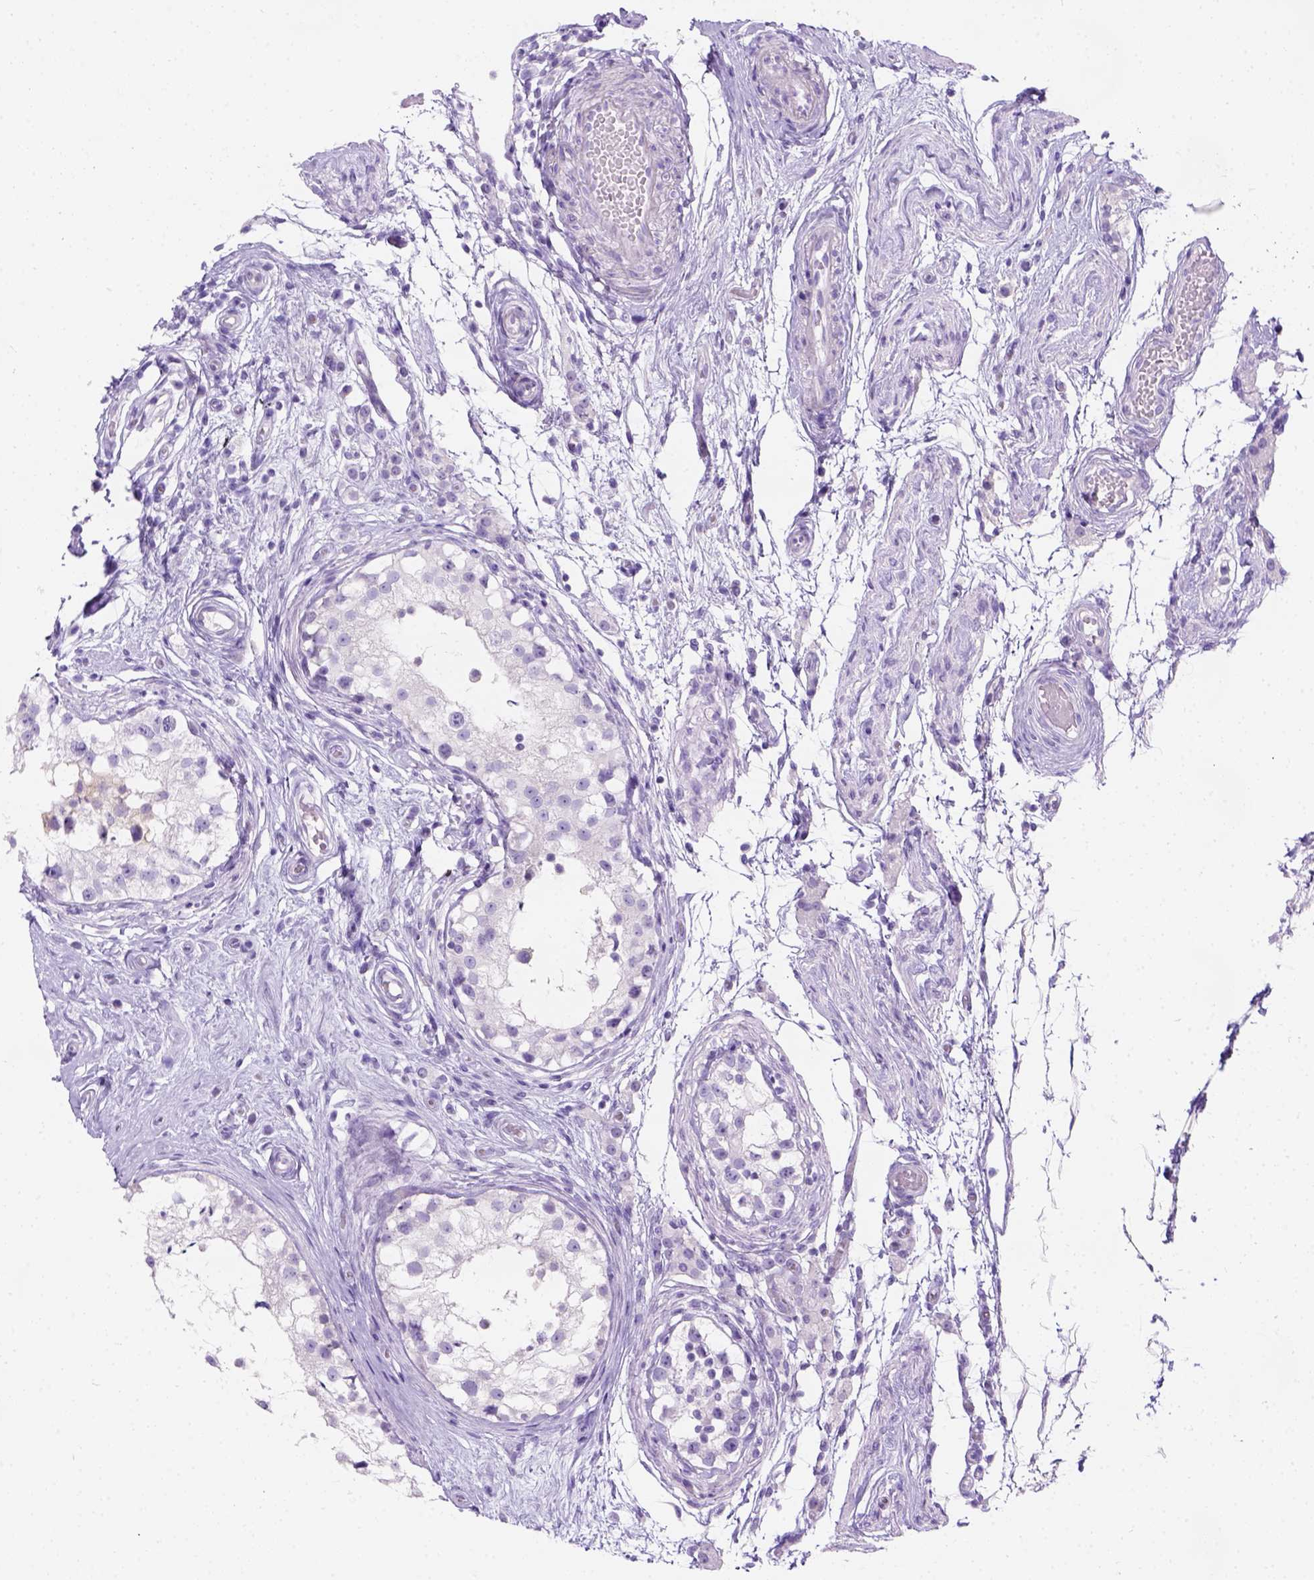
{"staining": {"intensity": "negative", "quantity": "none", "location": "none"}, "tissue": "testis", "cell_type": "Cells in seminiferous ducts", "image_type": "normal", "snomed": [{"axis": "morphology", "description": "Normal tissue, NOS"}, {"axis": "morphology", "description": "Seminoma, NOS"}, {"axis": "topography", "description": "Testis"}], "caption": "An immunohistochemistry image of normal testis is shown. There is no staining in cells in seminiferous ducts of testis.", "gene": "C7orf57", "patient": {"sex": "male", "age": 29}}